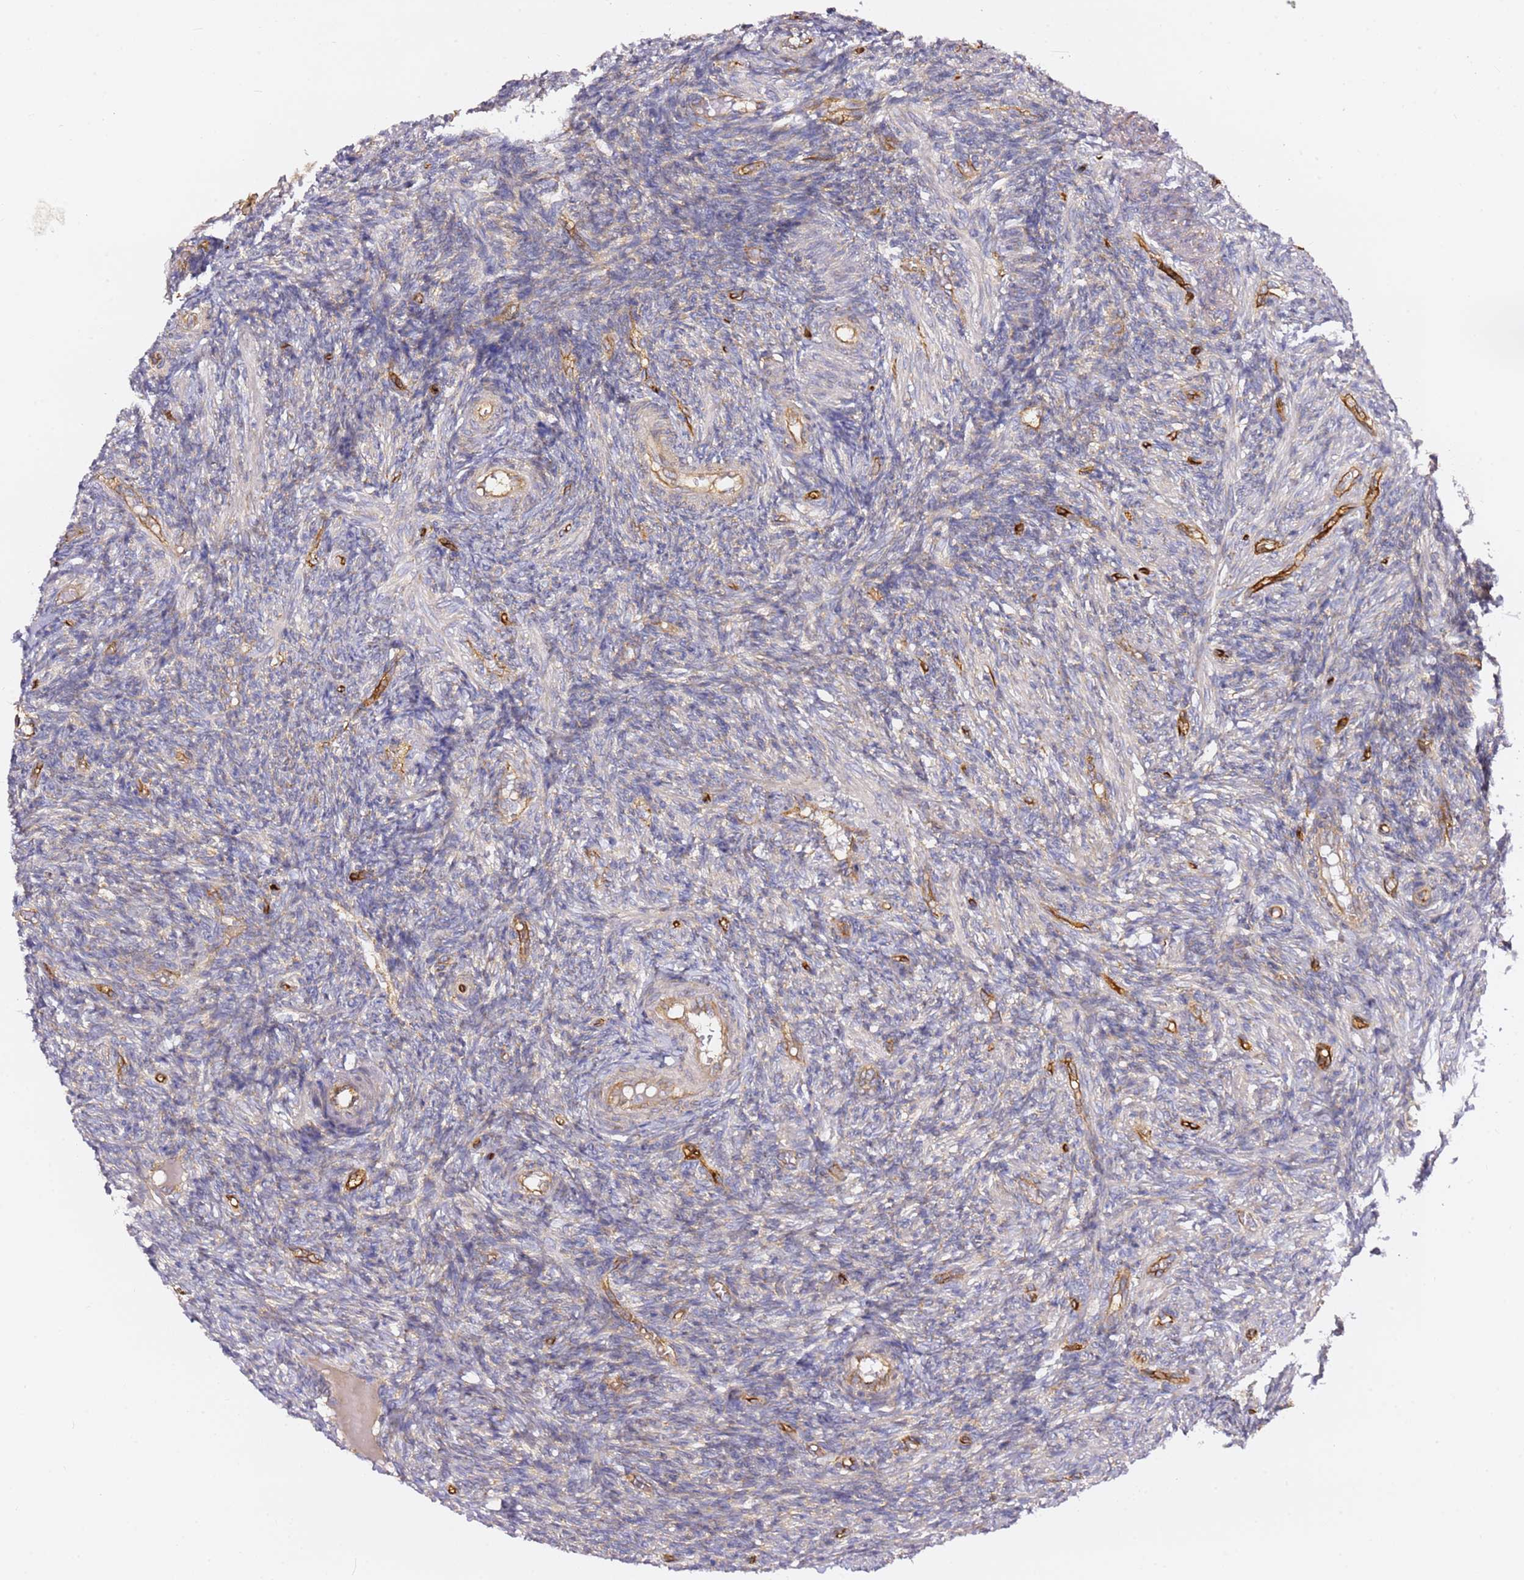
{"staining": {"intensity": "weak", "quantity": ">75%", "location": "cytoplasmic/membranous"}, "tissue": "ovary", "cell_type": "Ovarian stroma cells", "image_type": "normal", "snomed": [{"axis": "morphology", "description": "Normal tissue, NOS"}, {"axis": "topography", "description": "Ovary"}], "caption": "The histopathology image displays immunohistochemical staining of unremarkable ovary. There is weak cytoplasmic/membranous staining is identified in approximately >75% of ovarian stroma cells.", "gene": "KIF7", "patient": {"sex": "female", "age": 27}}